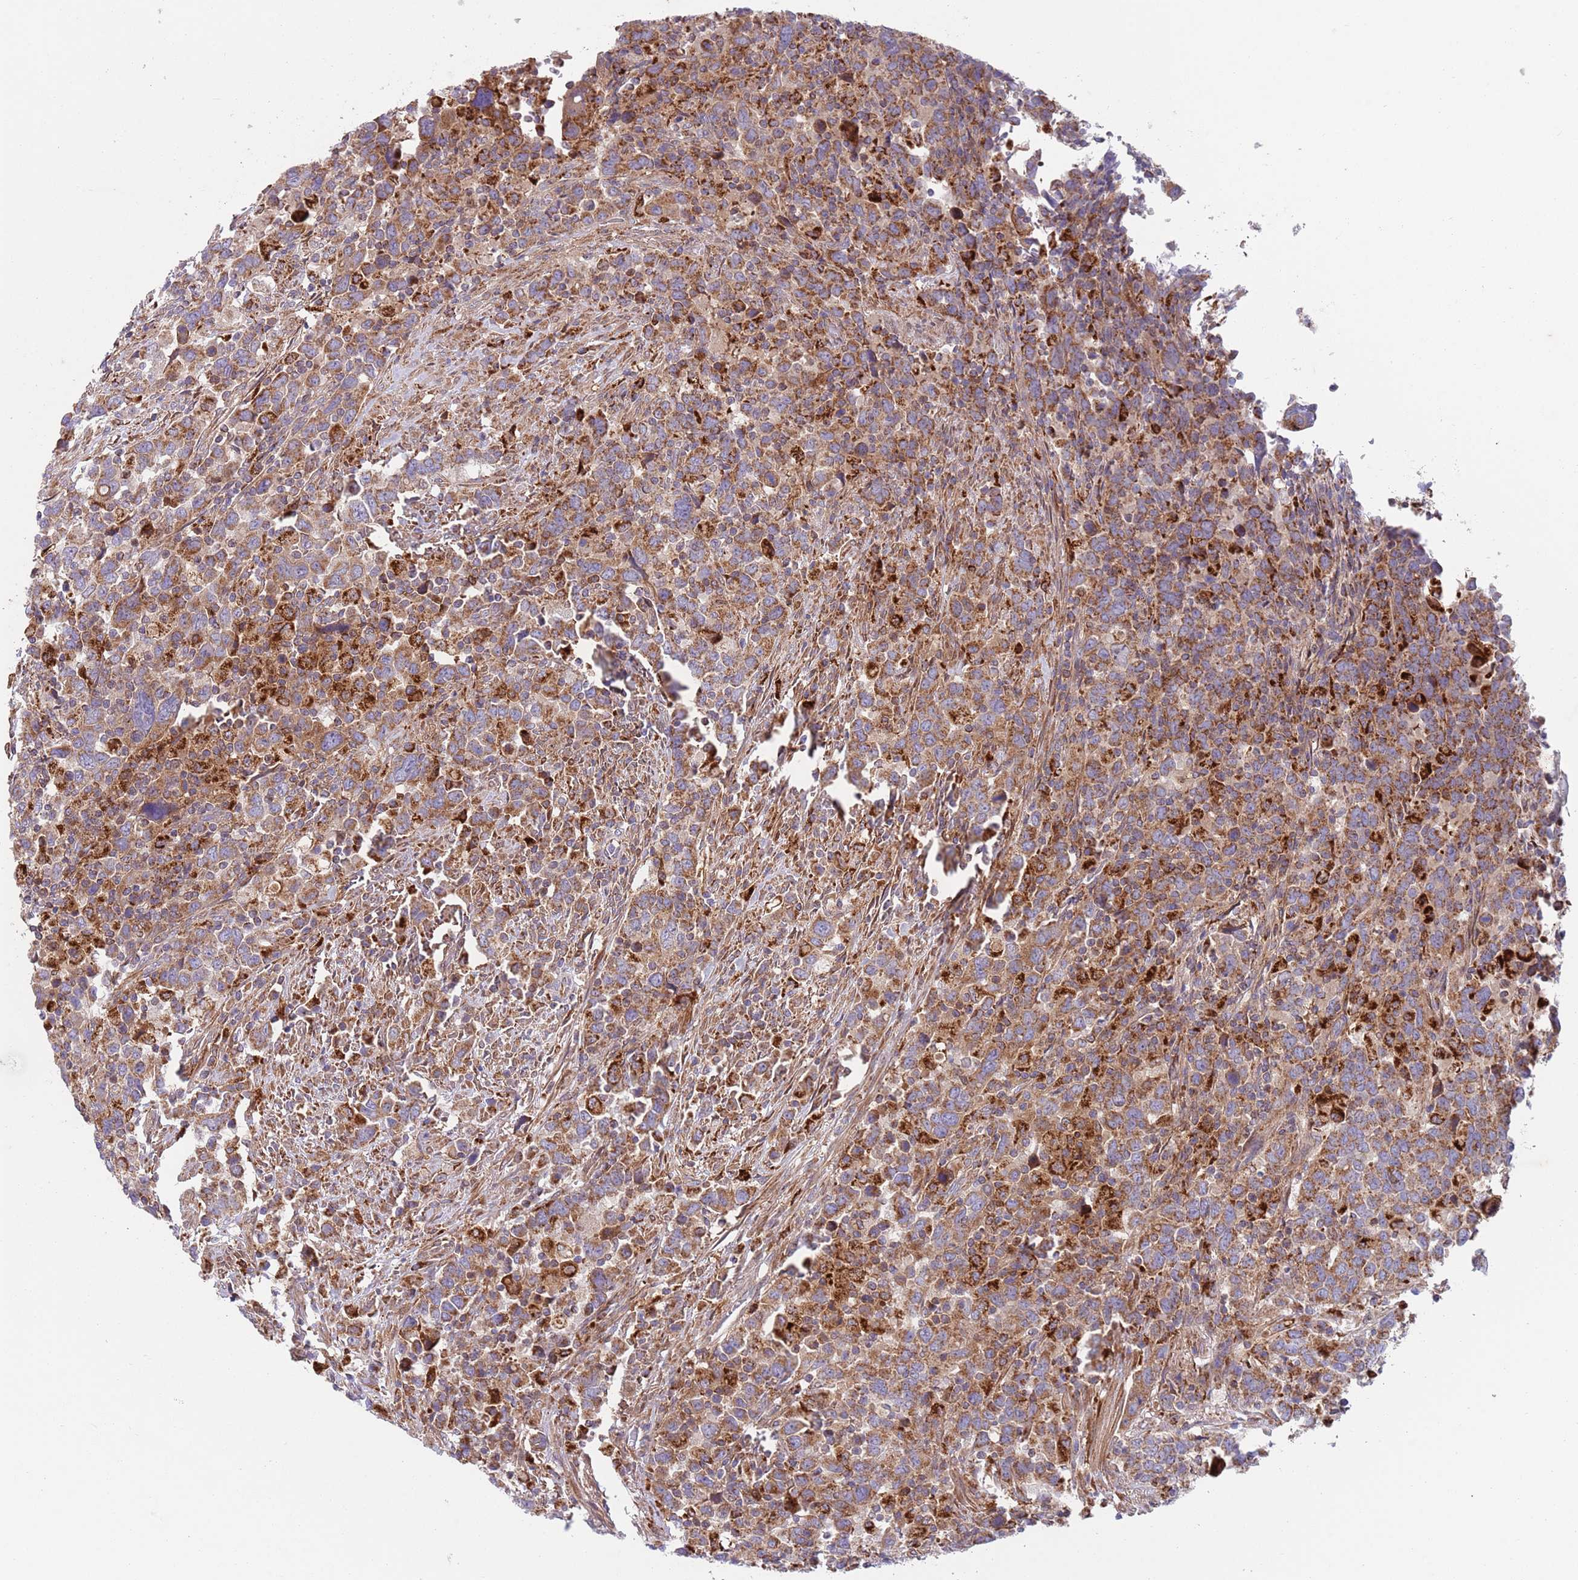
{"staining": {"intensity": "moderate", "quantity": ">75%", "location": "cytoplasmic/membranous"}, "tissue": "urothelial cancer", "cell_type": "Tumor cells", "image_type": "cancer", "snomed": [{"axis": "morphology", "description": "Urothelial carcinoma, High grade"}, {"axis": "topography", "description": "Urinary bladder"}], "caption": "Immunohistochemical staining of human urothelial carcinoma (high-grade) reveals moderate cytoplasmic/membranous protein positivity in about >75% of tumor cells. (DAB (3,3'-diaminobenzidine) = brown stain, brightfield microscopy at high magnification).", "gene": "ZMYM5", "patient": {"sex": "male", "age": 61}}